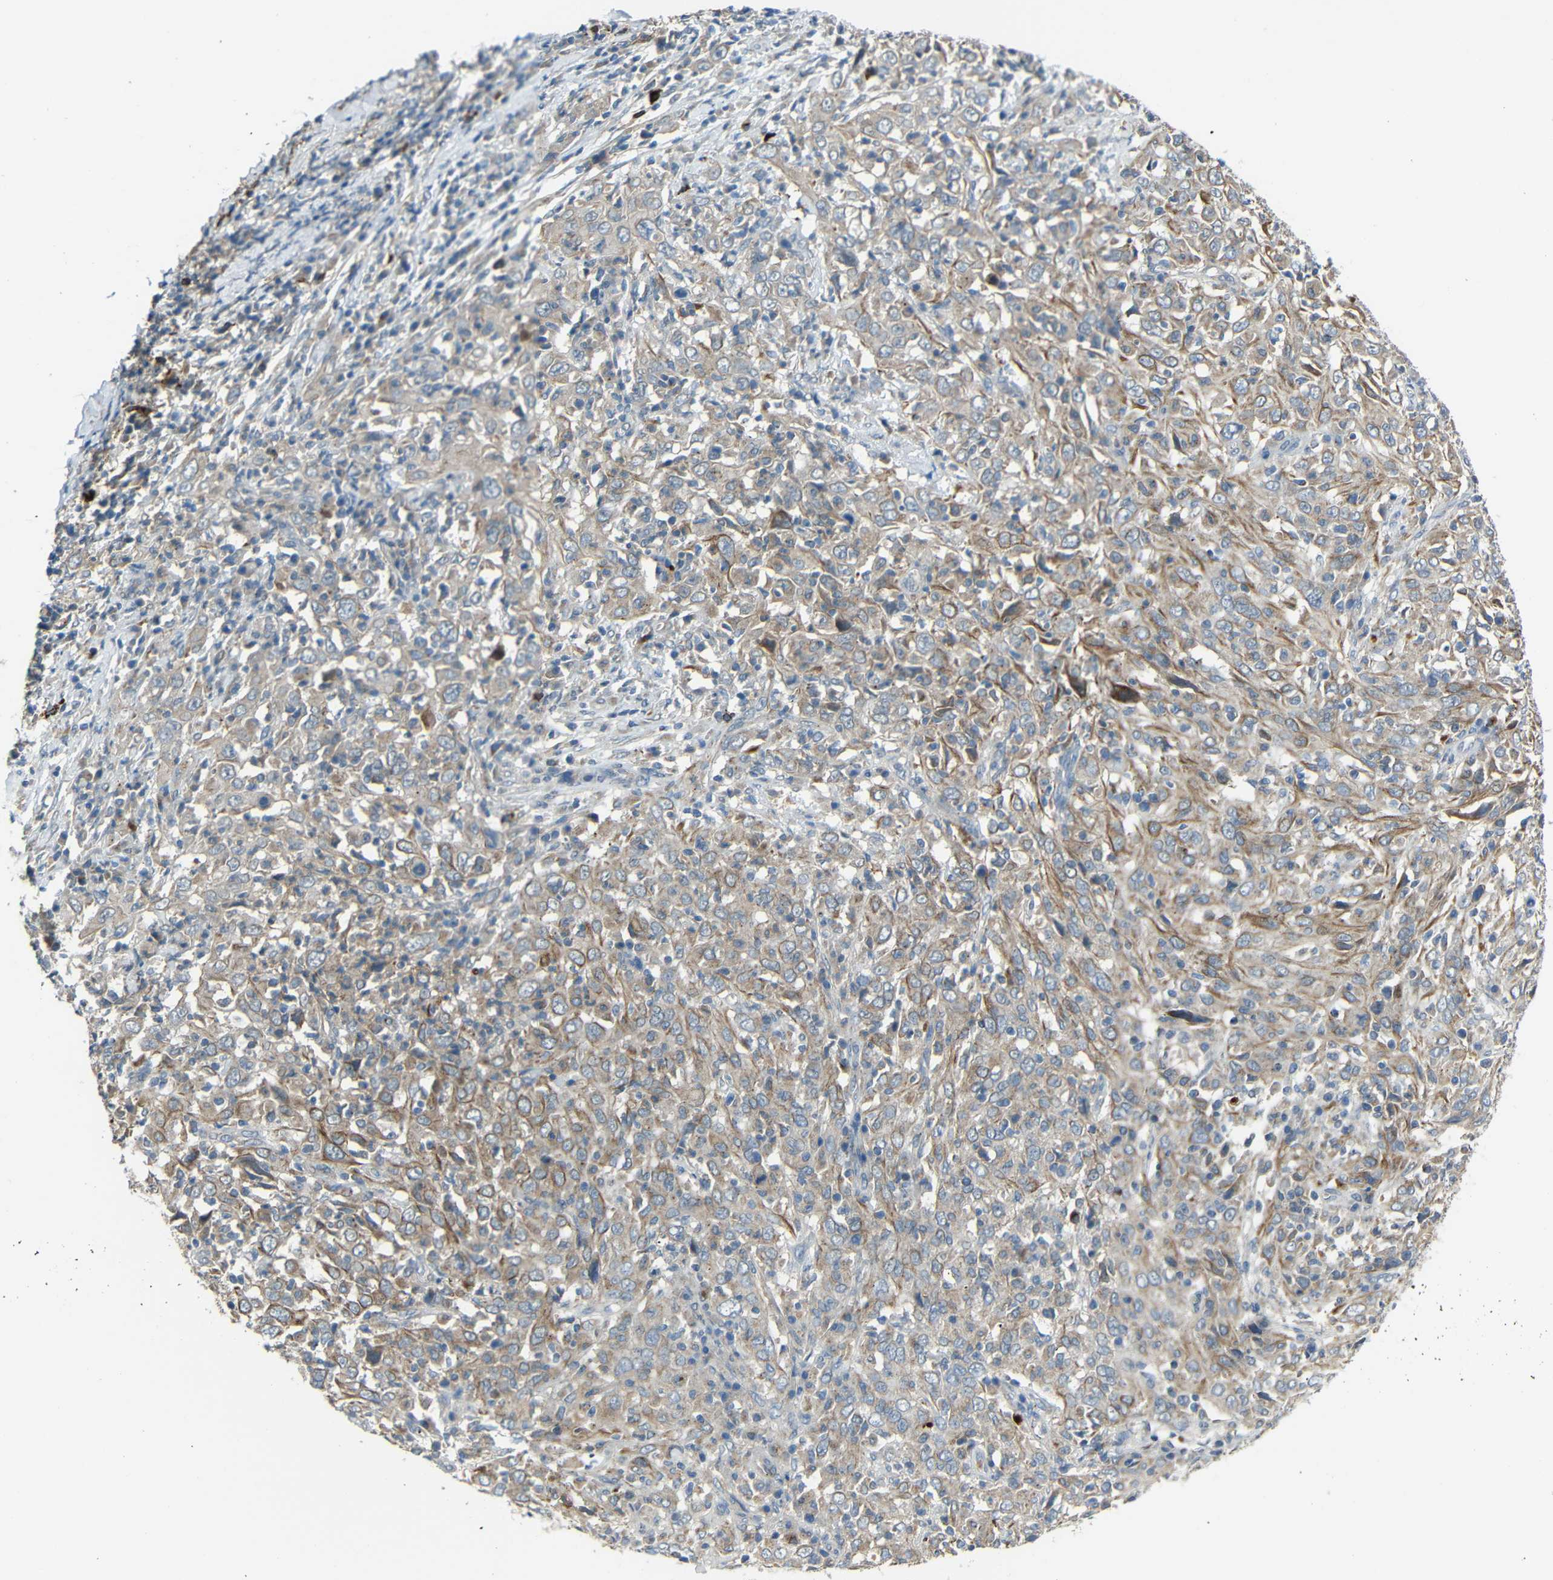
{"staining": {"intensity": "weak", "quantity": ">75%", "location": "cytoplasmic/membranous"}, "tissue": "cervical cancer", "cell_type": "Tumor cells", "image_type": "cancer", "snomed": [{"axis": "morphology", "description": "Squamous cell carcinoma, NOS"}, {"axis": "topography", "description": "Cervix"}], "caption": "DAB immunohistochemical staining of cervical cancer (squamous cell carcinoma) reveals weak cytoplasmic/membranous protein expression in about >75% of tumor cells. The protein is shown in brown color, while the nuclei are stained blue.", "gene": "DCLK1", "patient": {"sex": "female", "age": 46}}